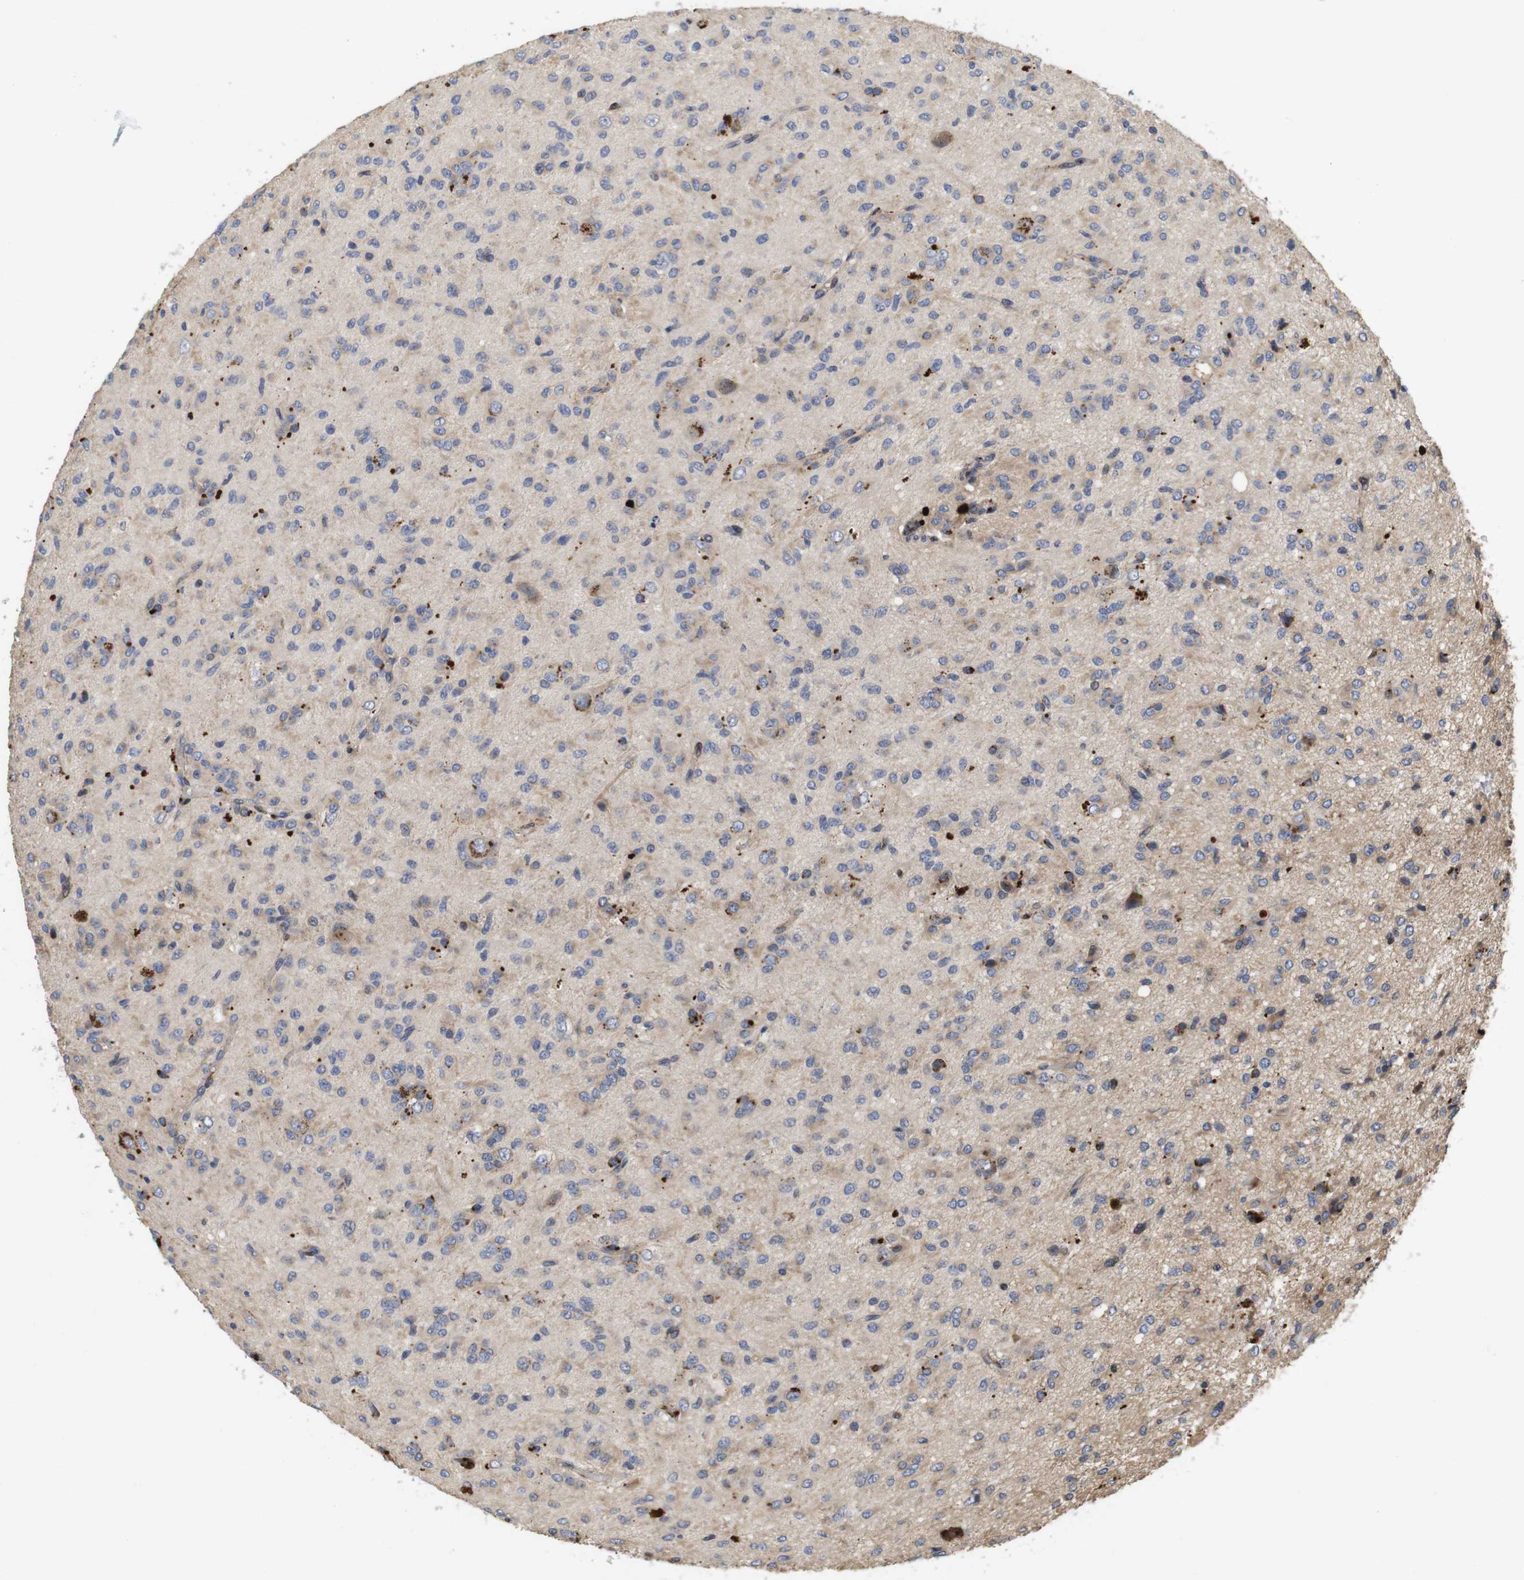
{"staining": {"intensity": "negative", "quantity": "none", "location": "none"}, "tissue": "glioma", "cell_type": "Tumor cells", "image_type": "cancer", "snomed": [{"axis": "morphology", "description": "Glioma, malignant, High grade"}, {"axis": "topography", "description": "Brain"}], "caption": "Immunohistochemistry of human malignant glioma (high-grade) reveals no staining in tumor cells. (DAB (3,3'-diaminobenzidine) IHC, high magnification).", "gene": "SPRY3", "patient": {"sex": "female", "age": 59}}